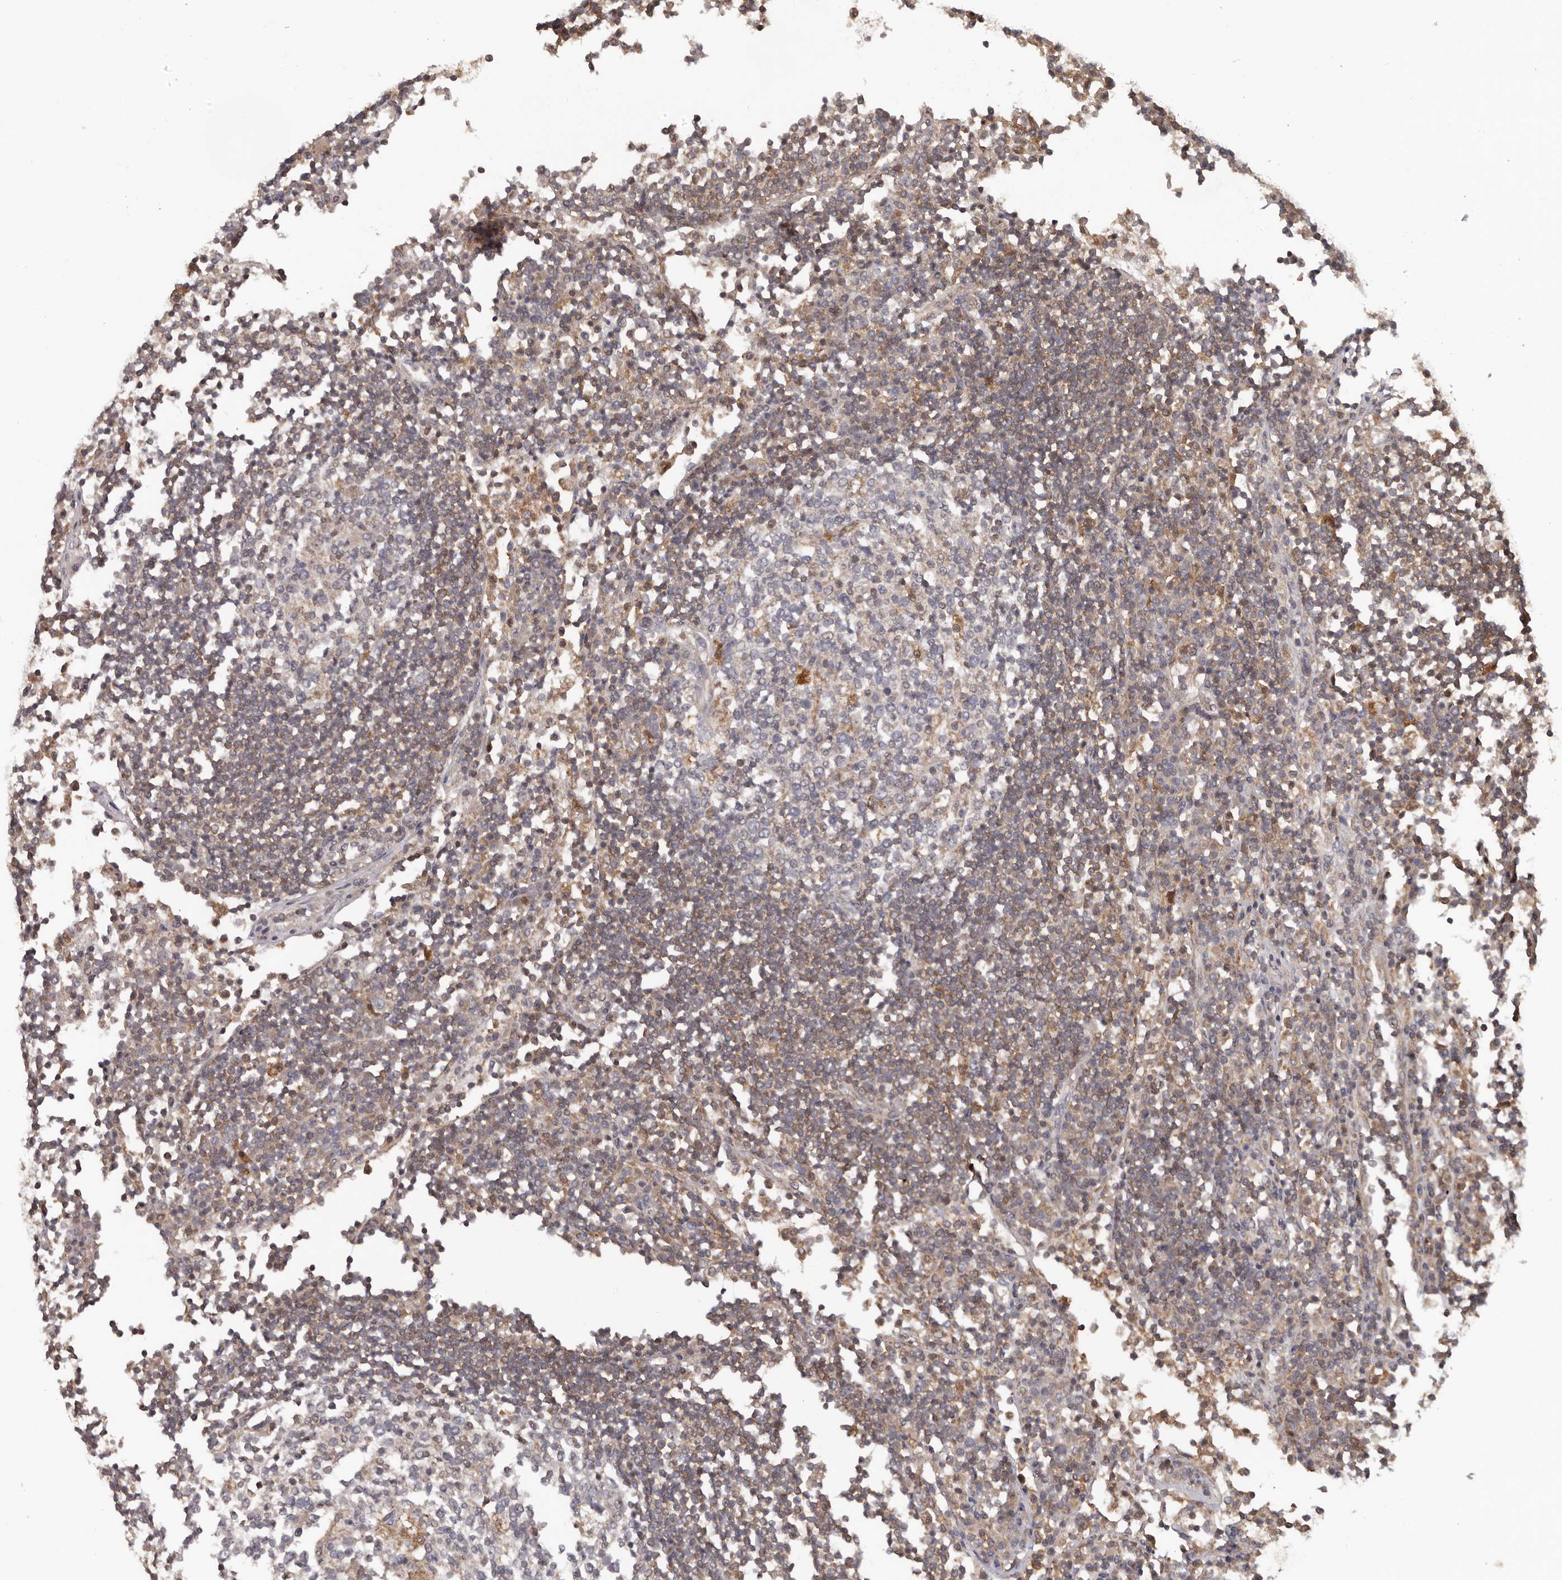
{"staining": {"intensity": "weak", "quantity": "<25%", "location": "cytoplasmic/membranous"}, "tissue": "lymph node", "cell_type": "Germinal center cells", "image_type": "normal", "snomed": [{"axis": "morphology", "description": "Normal tissue, NOS"}, {"axis": "topography", "description": "Lymph node"}], "caption": "DAB (3,3'-diaminobenzidine) immunohistochemical staining of unremarkable human lymph node demonstrates no significant expression in germinal center cells. (Stains: DAB (3,3'-diaminobenzidine) immunohistochemistry with hematoxylin counter stain, Microscopy: brightfield microscopy at high magnification).", "gene": "ANKRD44", "patient": {"sex": "female", "age": 53}}